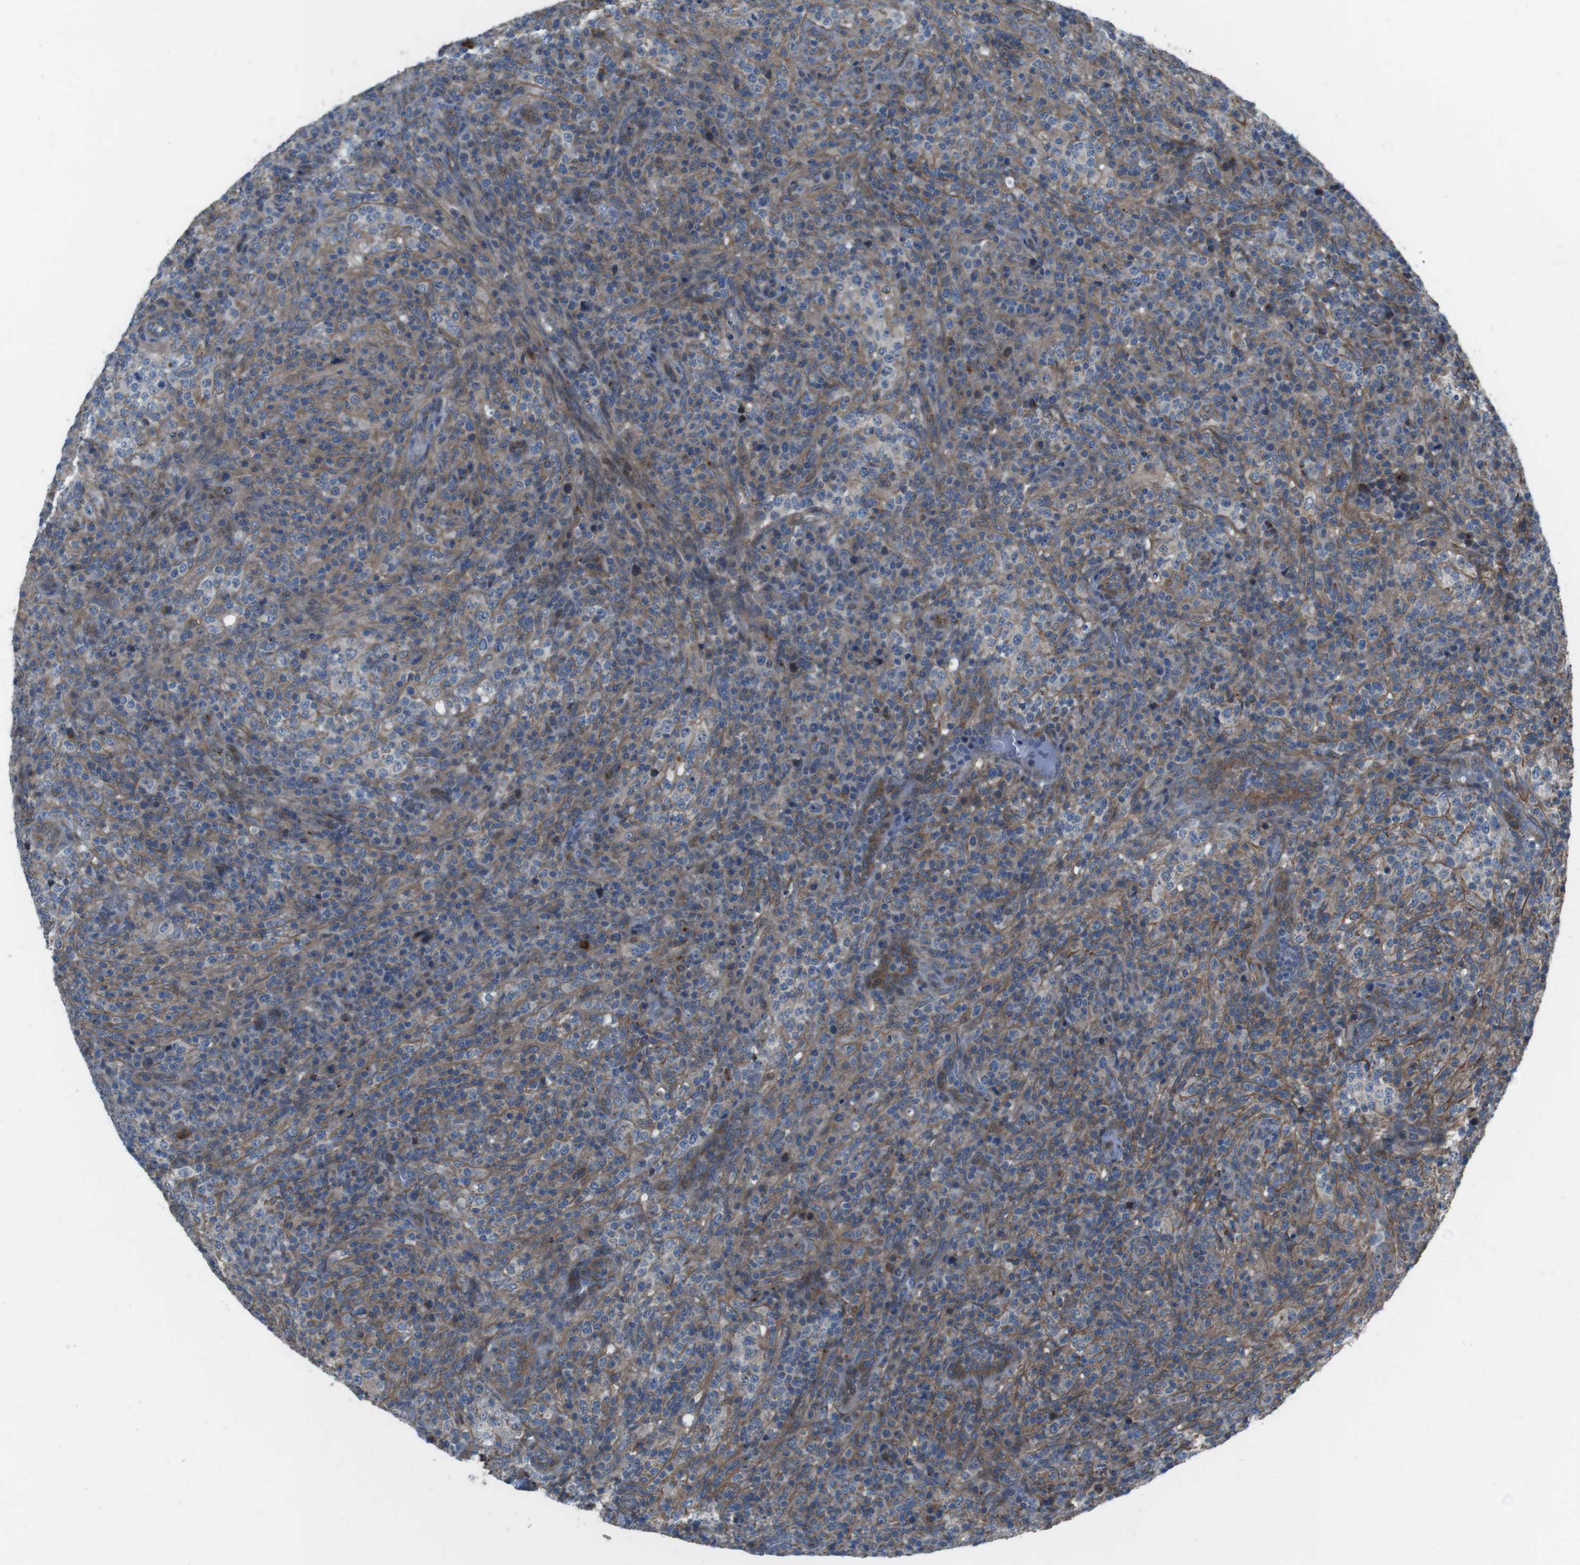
{"staining": {"intensity": "weak", "quantity": "<25%", "location": "cytoplasmic/membranous"}, "tissue": "lymphoma", "cell_type": "Tumor cells", "image_type": "cancer", "snomed": [{"axis": "morphology", "description": "Malignant lymphoma, non-Hodgkin's type, High grade"}, {"axis": "topography", "description": "Lymph node"}], "caption": "DAB immunohistochemical staining of human high-grade malignant lymphoma, non-Hodgkin's type demonstrates no significant expression in tumor cells.", "gene": "FAM174B", "patient": {"sex": "female", "age": 76}}